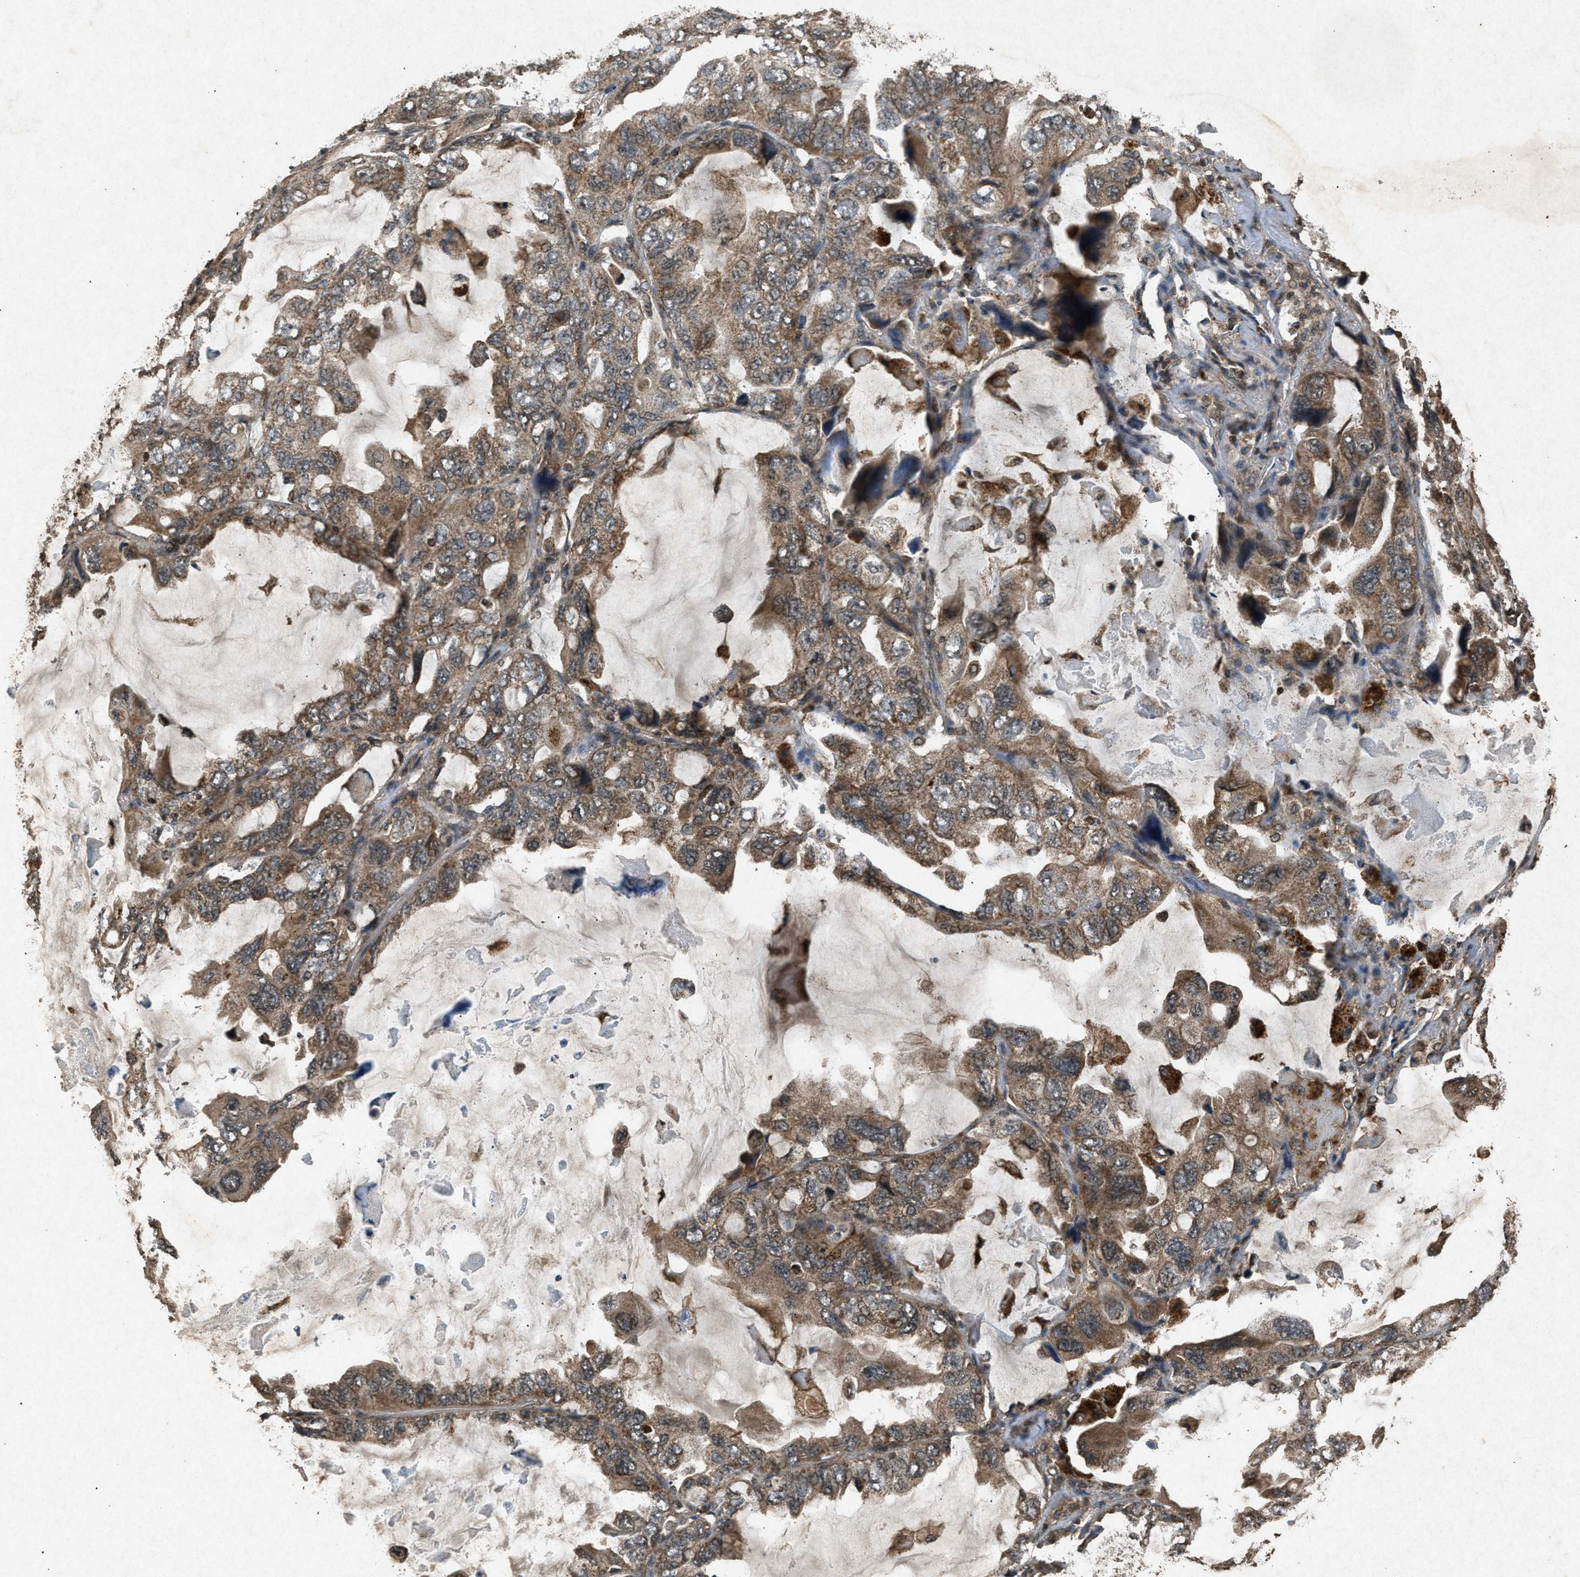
{"staining": {"intensity": "moderate", "quantity": ">75%", "location": "cytoplasmic/membranous"}, "tissue": "lung cancer", "cell_type": "Tumor cells", "image_type": "cancer", "snomed": [{"axis": "morphology", "description": "Squamous cell carcinoma, NOS"}, {"axis": "topography", "description": "Lung"}], "caption": "IHC (DAB (3,3'-diaminobenzidine)) staining of human lung cancer reveals moderate cytoplasmic/membranous protein positivity in about >75% of tumor cells. (DAB (3,3'-diaminobenzidine) IHC with brightfield microscopy, high magnification).", "gene": "OAS1", "patient": {"sex": "female", "age": 73}}